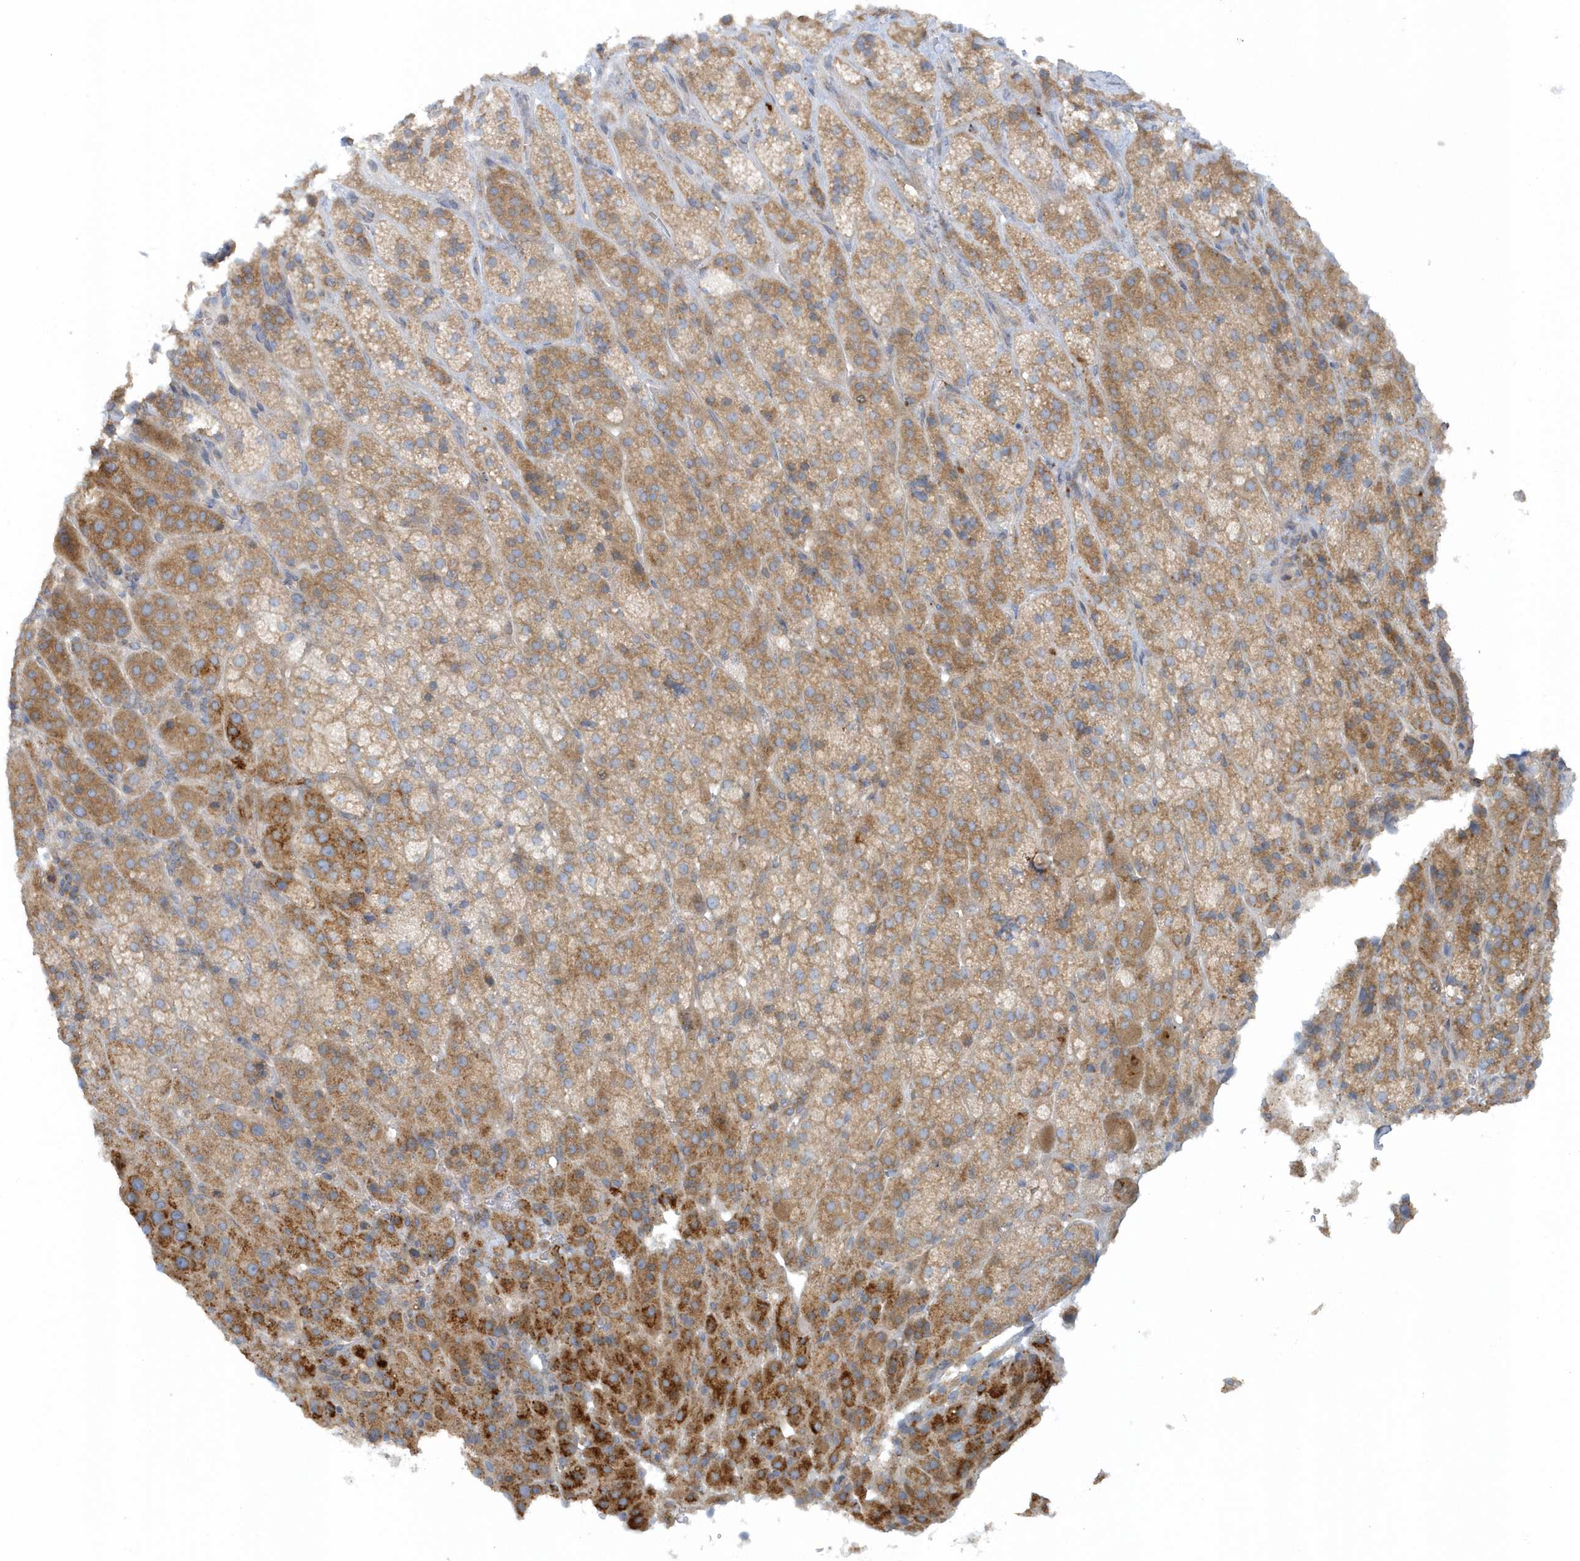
{"staining": {"intensity": "moderate", "quantity": "25%-75%", "location": "cytoplasmic/membranous"}, "tissue": "adrenal gland", "cell_type": "Glandular cells", "image_type": "normal", "snomed": [{"axis": "morphology", "description": "Normal tissue, NOS"}, {"axis": "topography", "description": "Adrenal gland"}], "caption": "Benign adrenal gland exhibits moderate cytoplasmic/membranous expression in about 25%-75% of glandular cells (DAB (3,3'-diaminobenzidine) = brown stain, brightfield microscopy at high magnification)..", "gene": "CNOT10", "patient": {"sex": "female", "age": 57}}